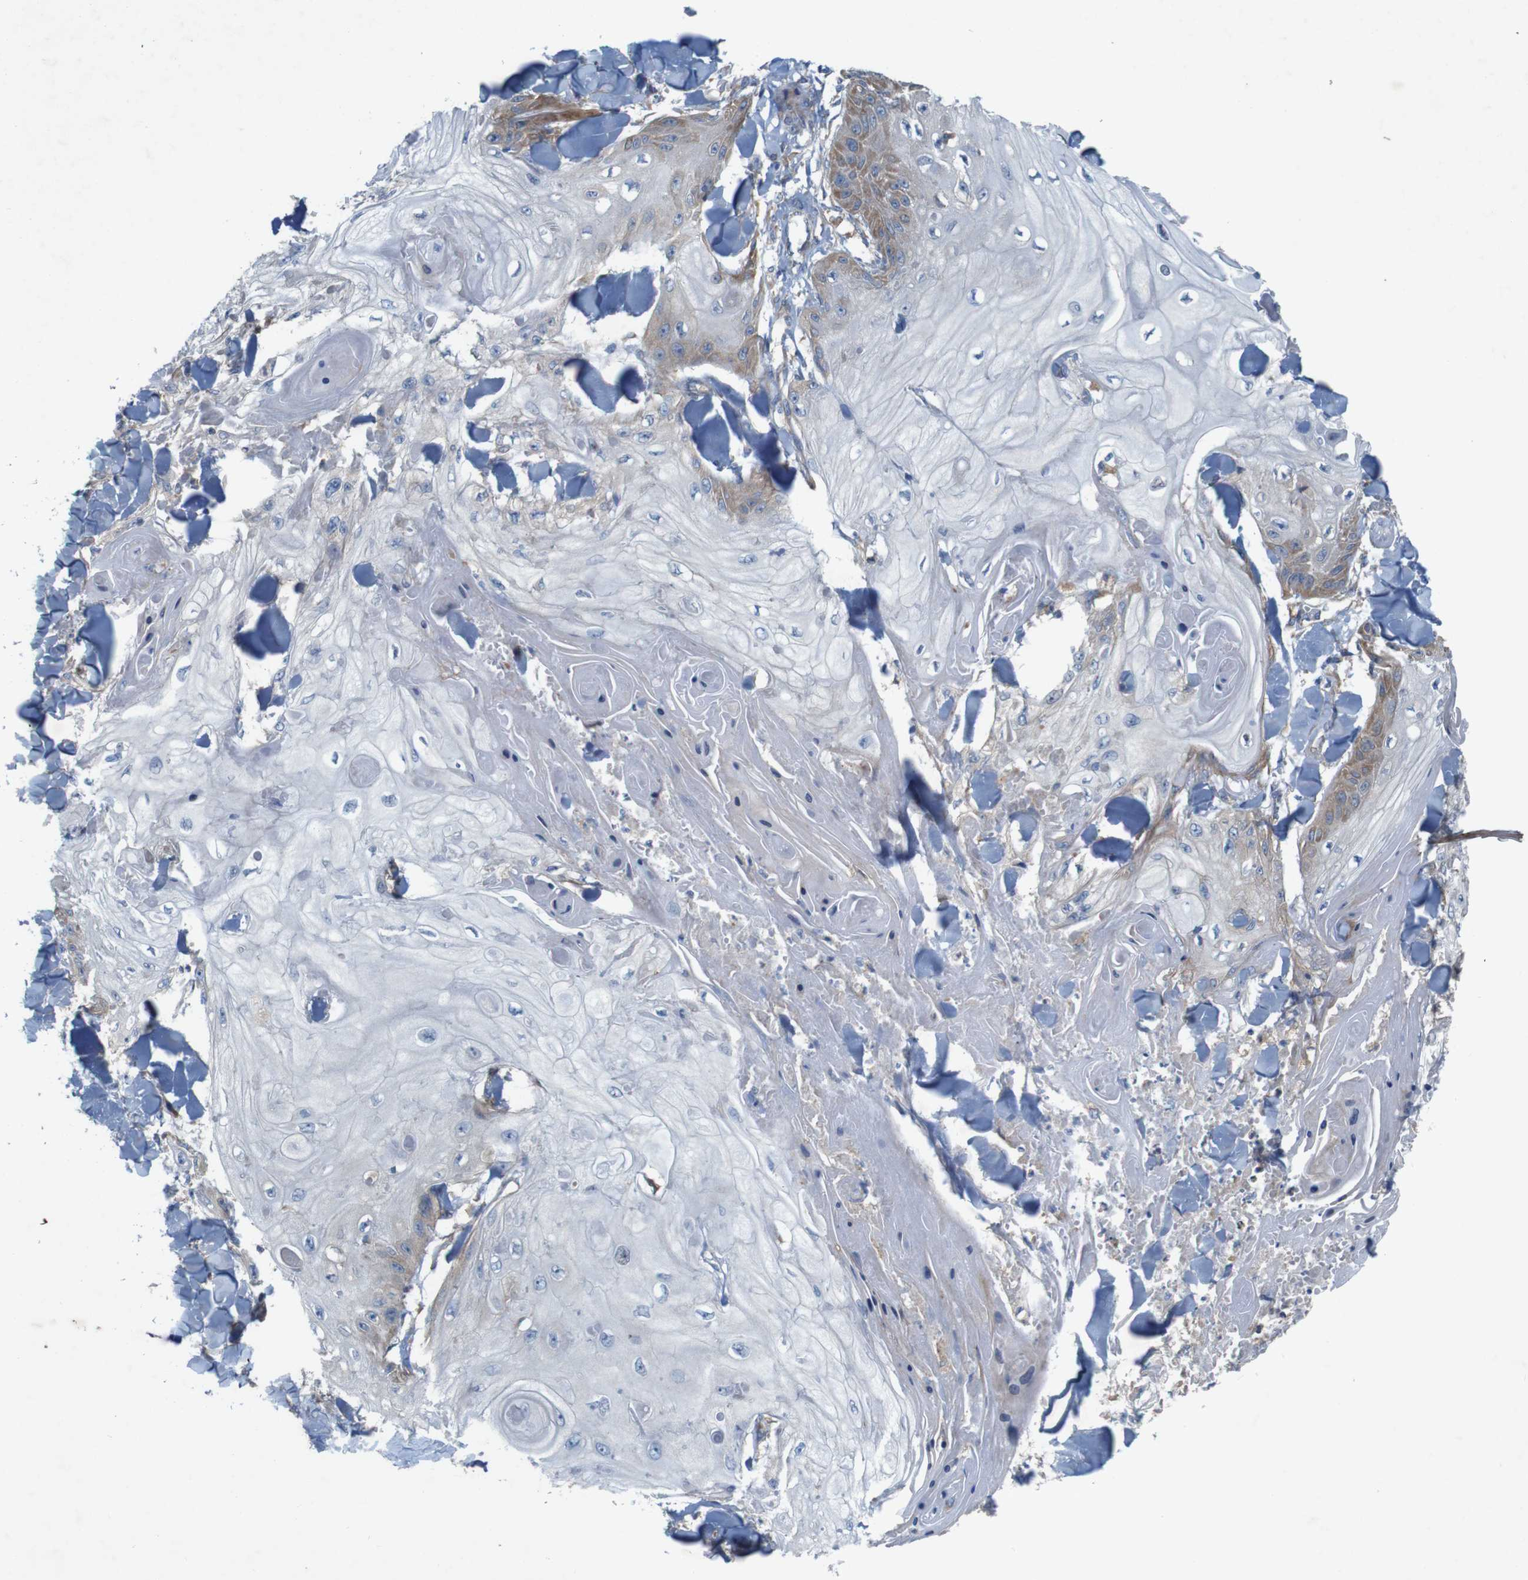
{"staining": {"intensity": "moderate", "quantity": "25%-75%", "location": "cytoplasmic/membranous"}, "tissue": "skin cancer", "cell_type": "Tumor cells", "image_type": "cancer", "snomed": [{"axis": "morphology", "description": "Squamous cell carcinoma, NOS"}, {"axis": "topography", "description": "Skin"}], "caption": "Skin cancer (squamous cell carcinoma) stained with a brown dye shows moderate cytoplasmic/membranous positive staining in approximately 25%-75% of tumor cells.", "gene": "SIGLEC8", "patient": {"sex": "male", "age": 74}}